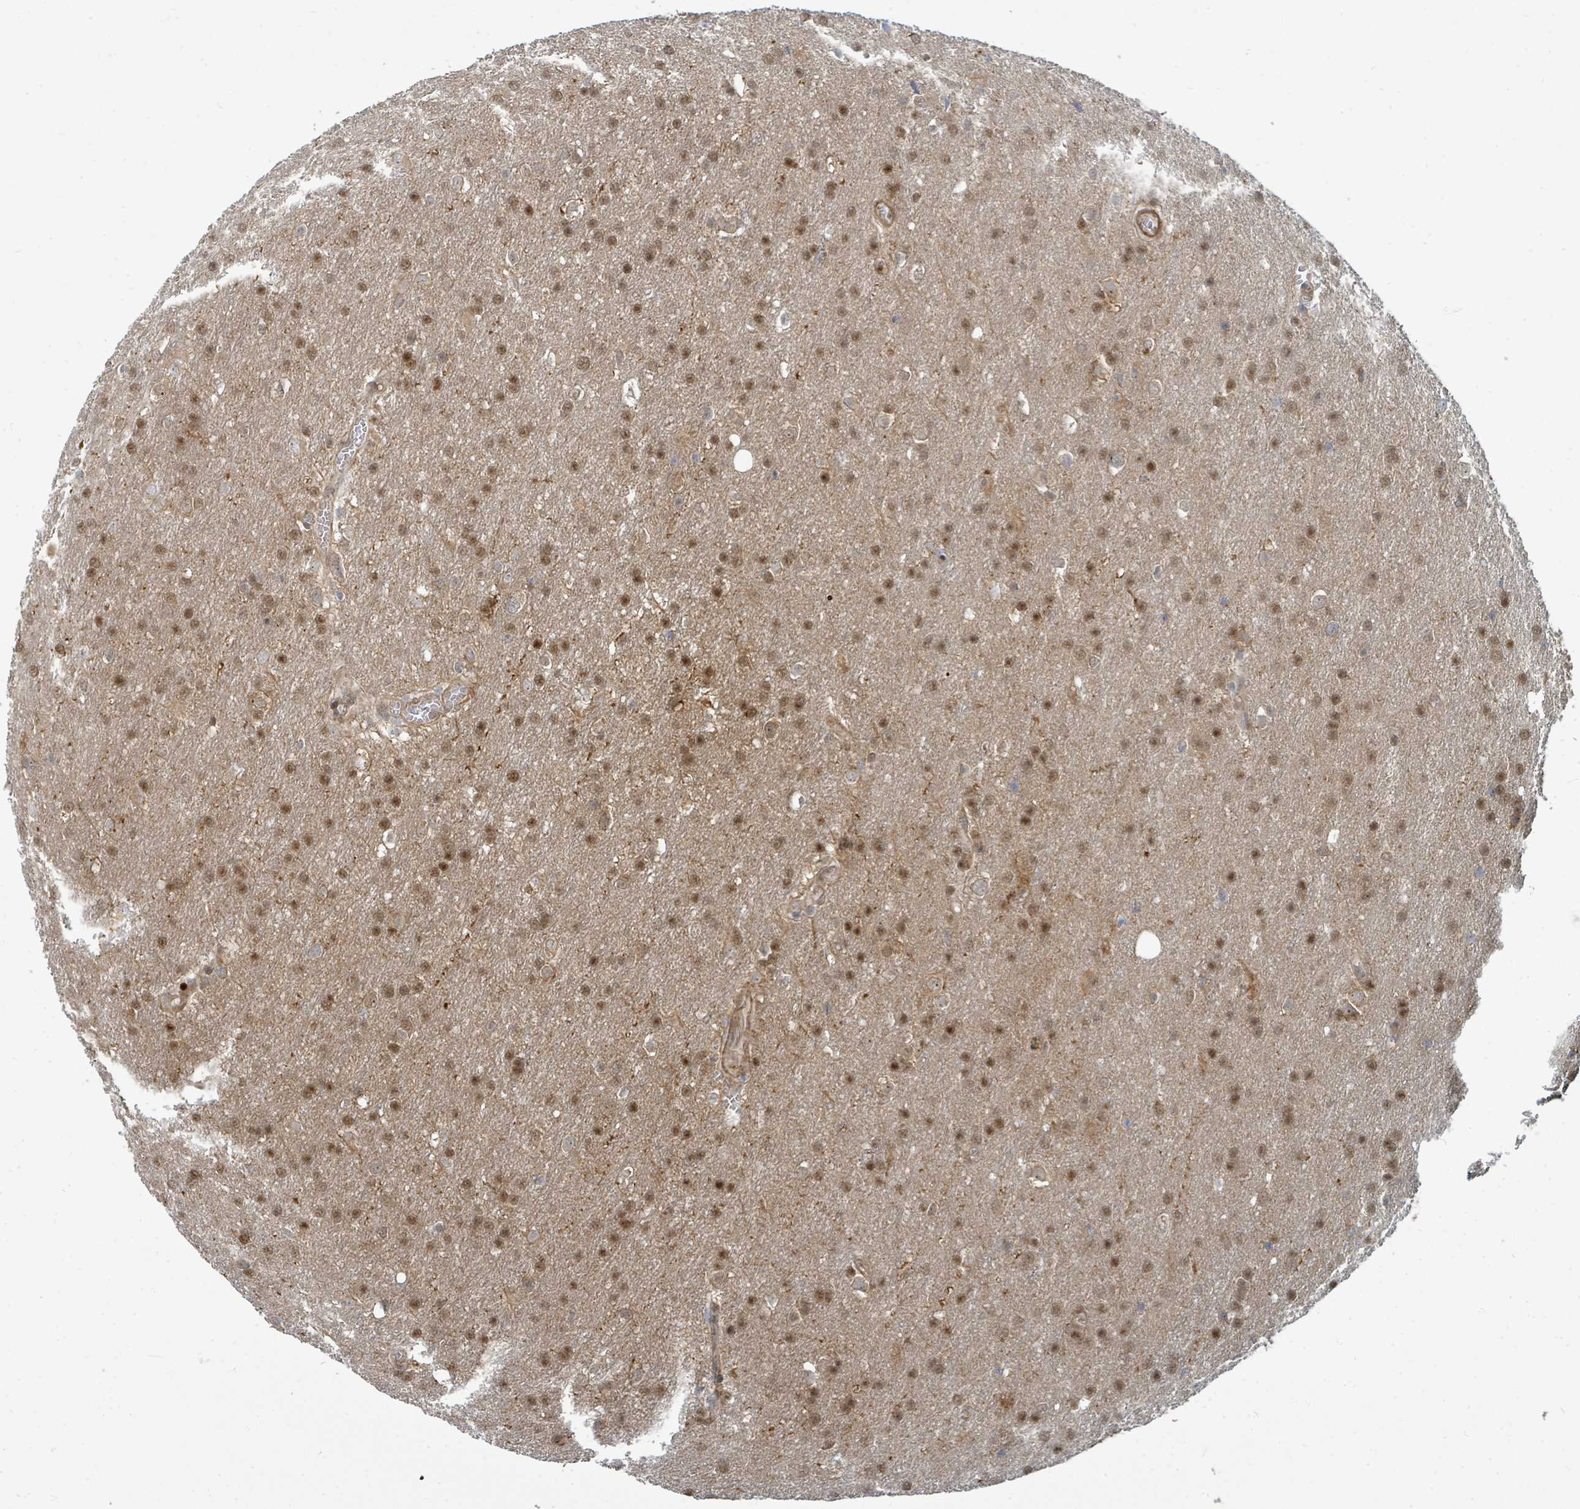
{"staining": {"intensity": "moderate", "quantity": ">75%", "location": "nuclear"}, "tissue": "glioma", "cell_type": "Tumor cells", "image_type": "cancer", "snomed": [{"axis": "morphology", "description": "Glioma, malignant, Low grade"}, {"axis": "topography", "description": "Brain"}], "caption": "Immunohistochemical staining of glioma demonstrates medium levels of moderate nuclear protein positivity in about >75% of tumor cells.", "gene": "TRDMT1", "patient": {"sex": "female", "age": 32}}